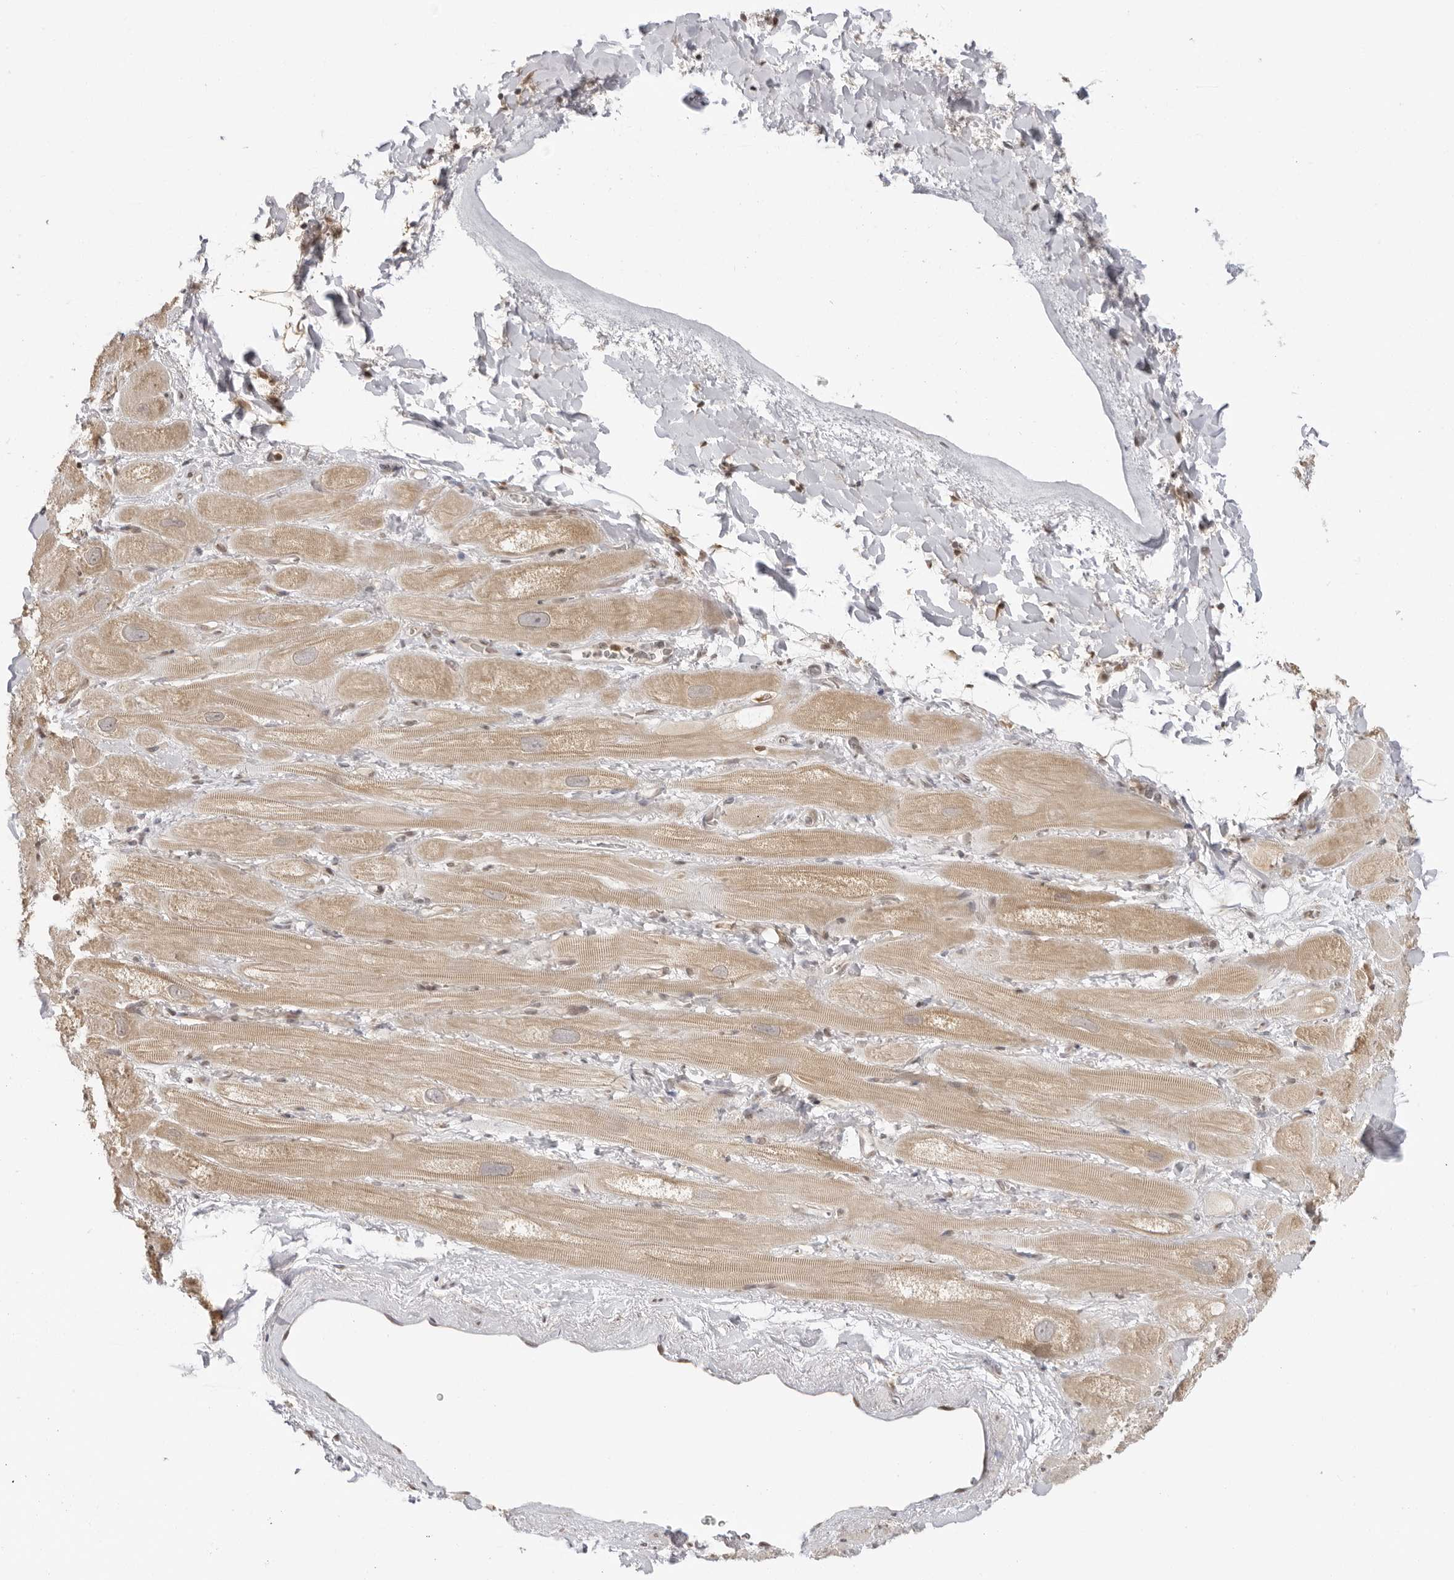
{"staining": {"intensity": "moderate", "quantity": ">75%", "location": "cytoplasmic/membranous"}, "tissue": "heart muscle", "cell_type": "Cardiomyocytes", "image_type": "normal", "snomed": [{"axis": "morphology", "description": "Normal tissue, NOS"}, {"axis": "topography", "description": "Heart"}], "caption": "This is a photomicrograph of immunohistochemistry (IHC) staining of unremarkable heart muscle, which shows moderate positivity in the cytoplasmic/membranous of cardiomyocytes.", "gene": "PRRC2C", "patient": {"sex": "male", "age": 49}}